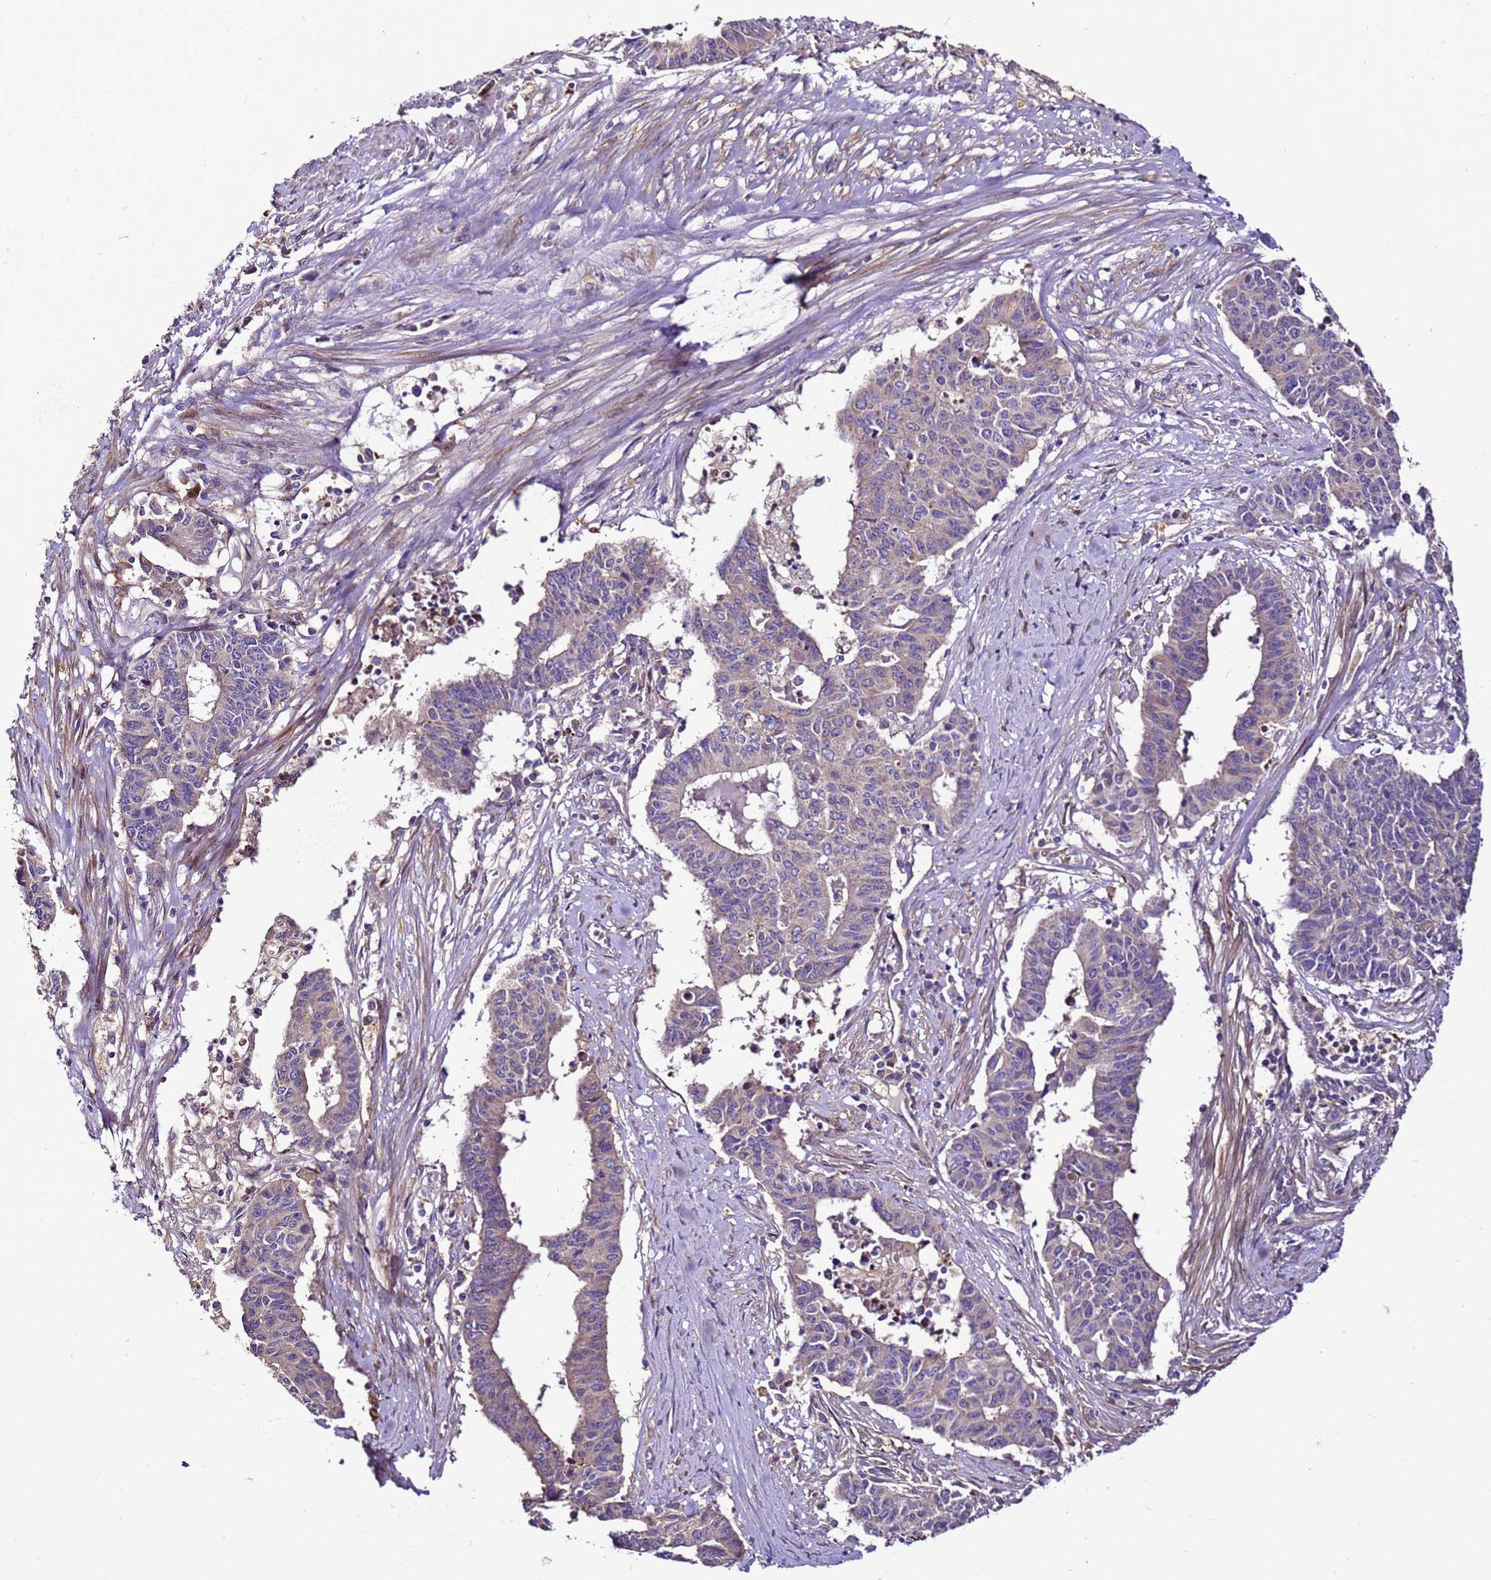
{"staining": {"intensity": "weak", "quantity": "<25%", "location": "cytoplasmic/membranous"}, "tissue": "endometrial cancer", "cell_type": "Tumor cells", "image_type": "cancer", "snomed": [{"axis": "morphology", "description": "Adenocarcinoma, NOS"}, {"axis": "topography", "description": "Endometrium"}], "caption": "Tumor cells show no significant expression in endometrial cancer (adenocarcinoma).", "gene": "ZNF417", "patient": {"sex": "female", "age": 59}}